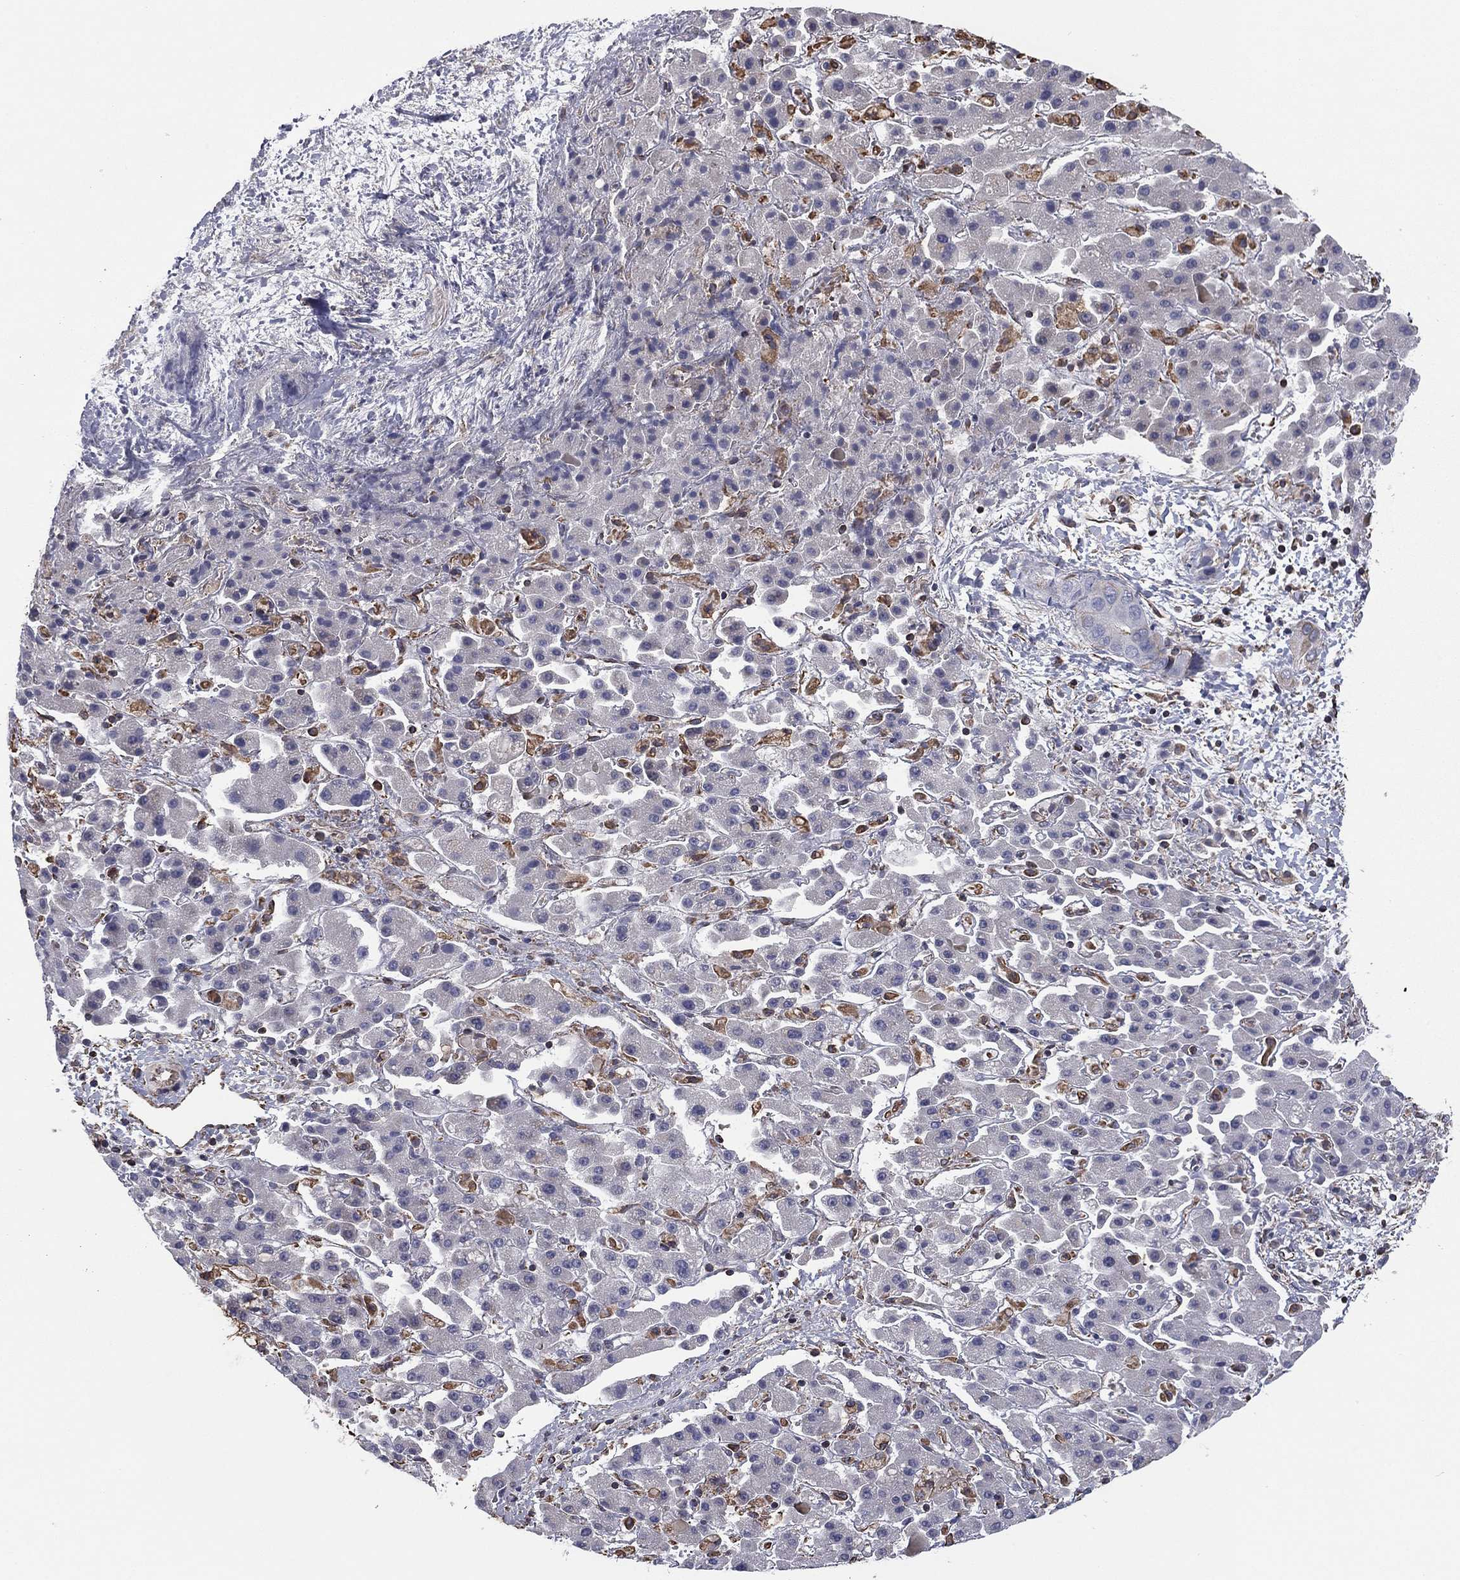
{"staining": {"intensity": "negative", "quantity": "none", "location": "none"}, "tissue": "liver cancer", "cell_type": "Tumor cells", "image_type": "cancer", "snomed": [{"axis": "morphology", "description": "Cholangiocarcinoma"}, {"axis": "topography", "description": "Liver"}], "caption": "A micrograph of human liver cancer is negative for staining in tumor cells.", "gene": "SCUBE1", "patient": {"sex": "female", "age": 52}}